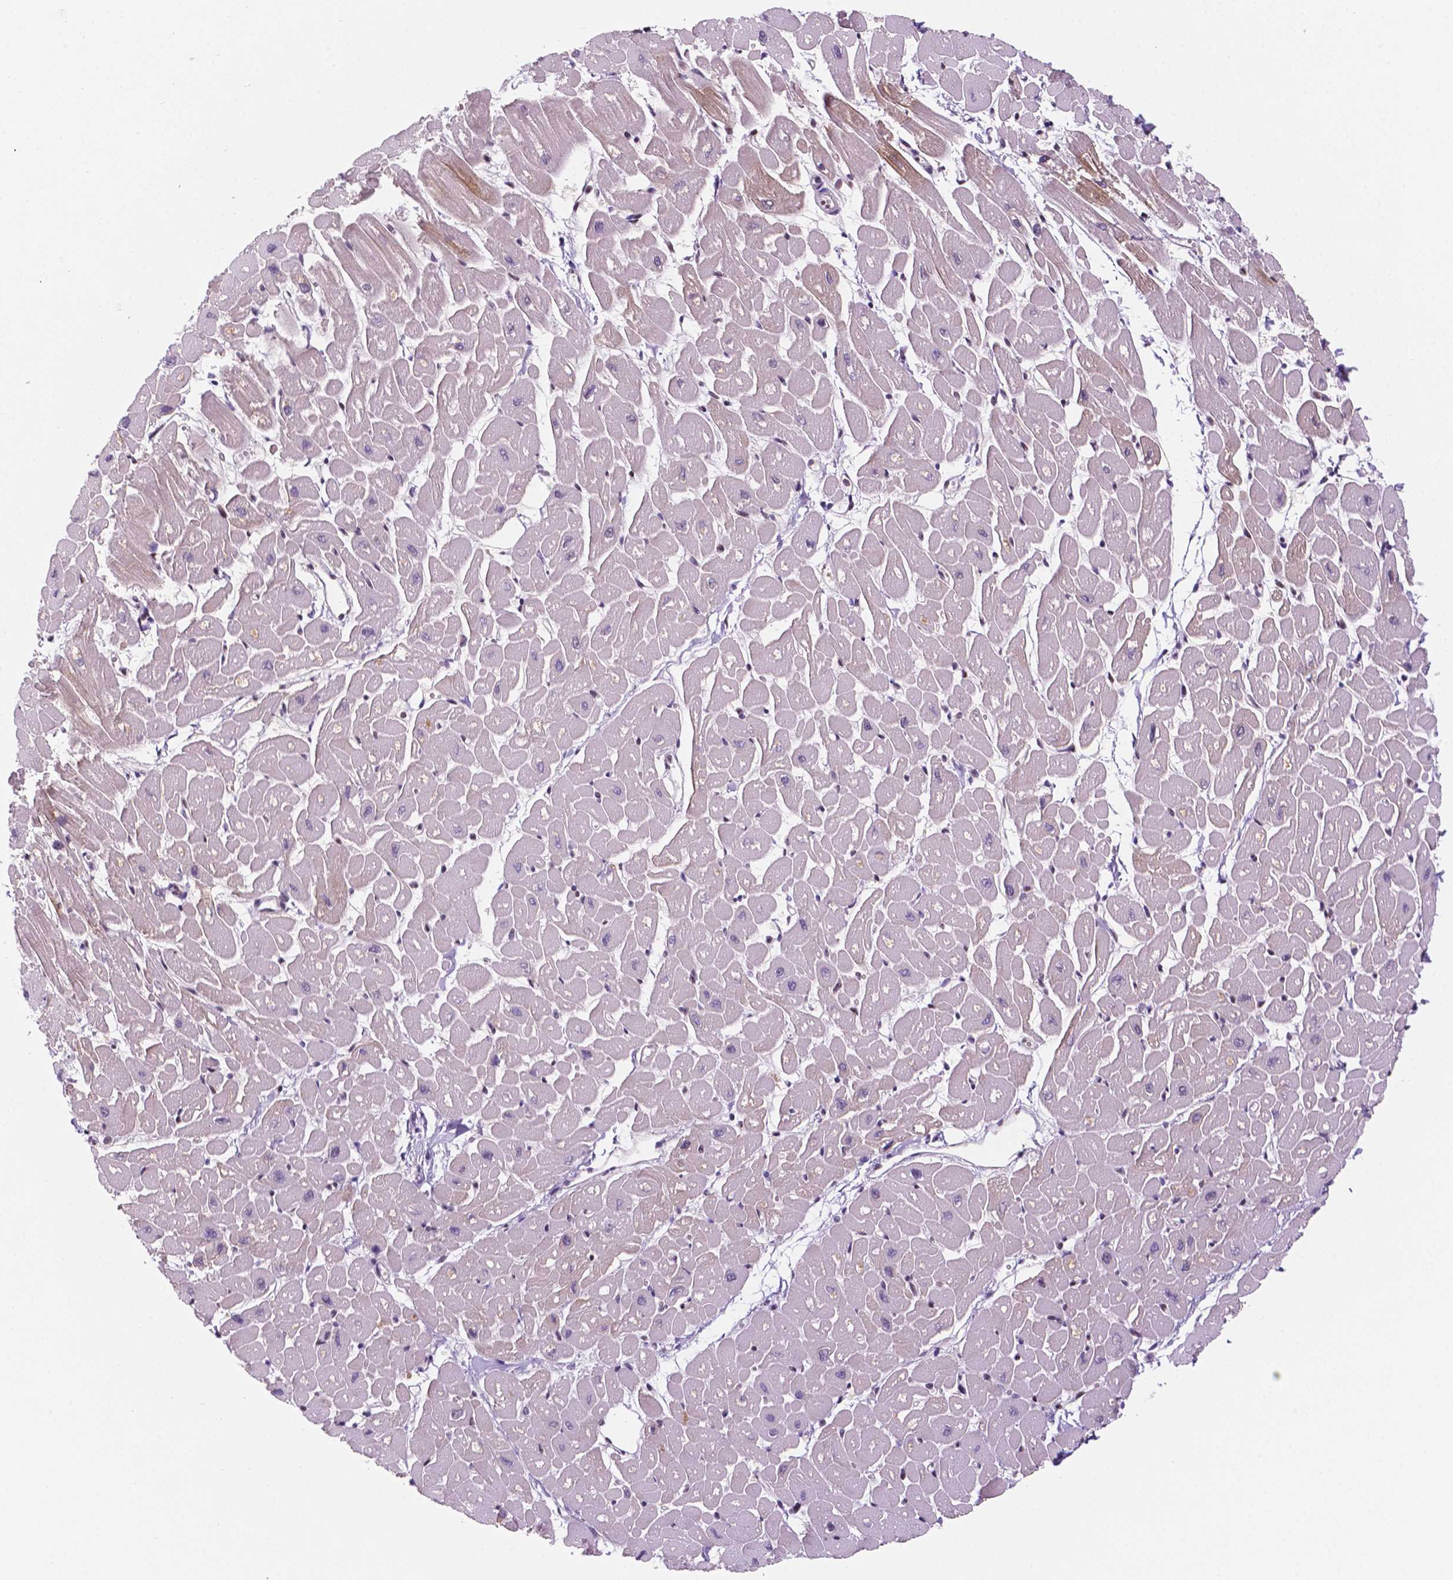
{"staining": {"intensity": "moderate", "quantity": "25%-75%", "location": "cytoplasmic/membranous,nuclear"}, "tissue": "heart muscle", "cell_type": "Cardiomyocytes", "image_type": "normal", "snomed": [{"axis": "morphology", "description": "Normal tissue, NOS"}, {"axis": "topography", "description": "Heart"}], "caption": "Moderate cytoplasmic/membranous,nuclear protein staining is present in about 25%-75% of cardiomyocytes in heart muscle.", "gene": "PER2", "patient": {"sex": "male", "age": 57}}